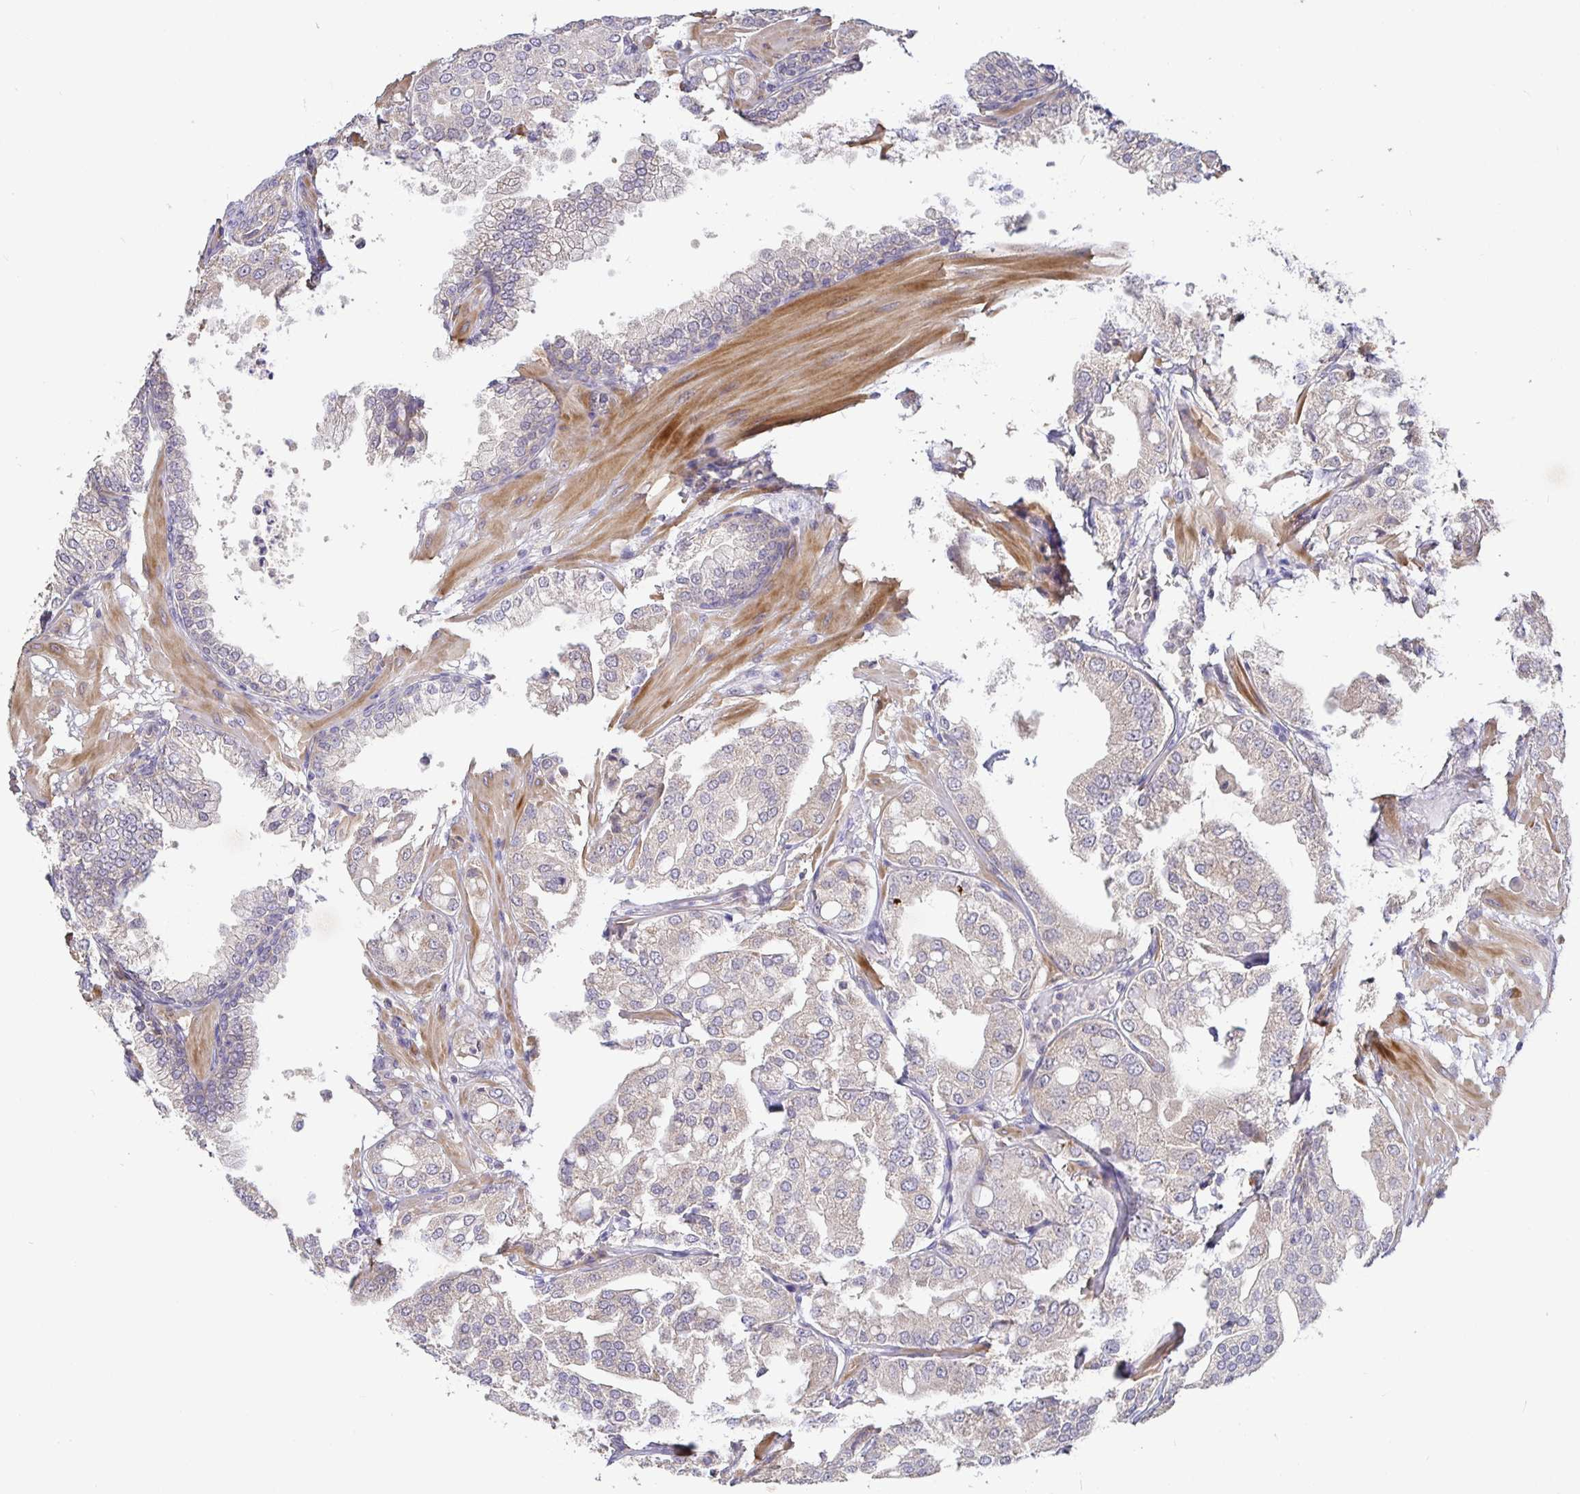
{"staining": {"intensity": "negative", "quantity": "none", "location": "none"}, "tissue": "renal cancer", "cell_type": "Tumor cells", "image_type": "cancer", "snomed": [{"axis": "morphology", "description": "Adenocarcinoma, NOS"}, {"axis": "topography", "description": "Urinary bladder"}], "caption": "Immunohistochemistry (IHC) histopathology image of neoplastic tissue: human renal adenocarcinoma stained with DAB (3,3'-diaminobenzidine) displays no significant protein staining in tumor cells.", "gene": "ZDHHC11", "patient": {"sex": "male", "age": 61}}